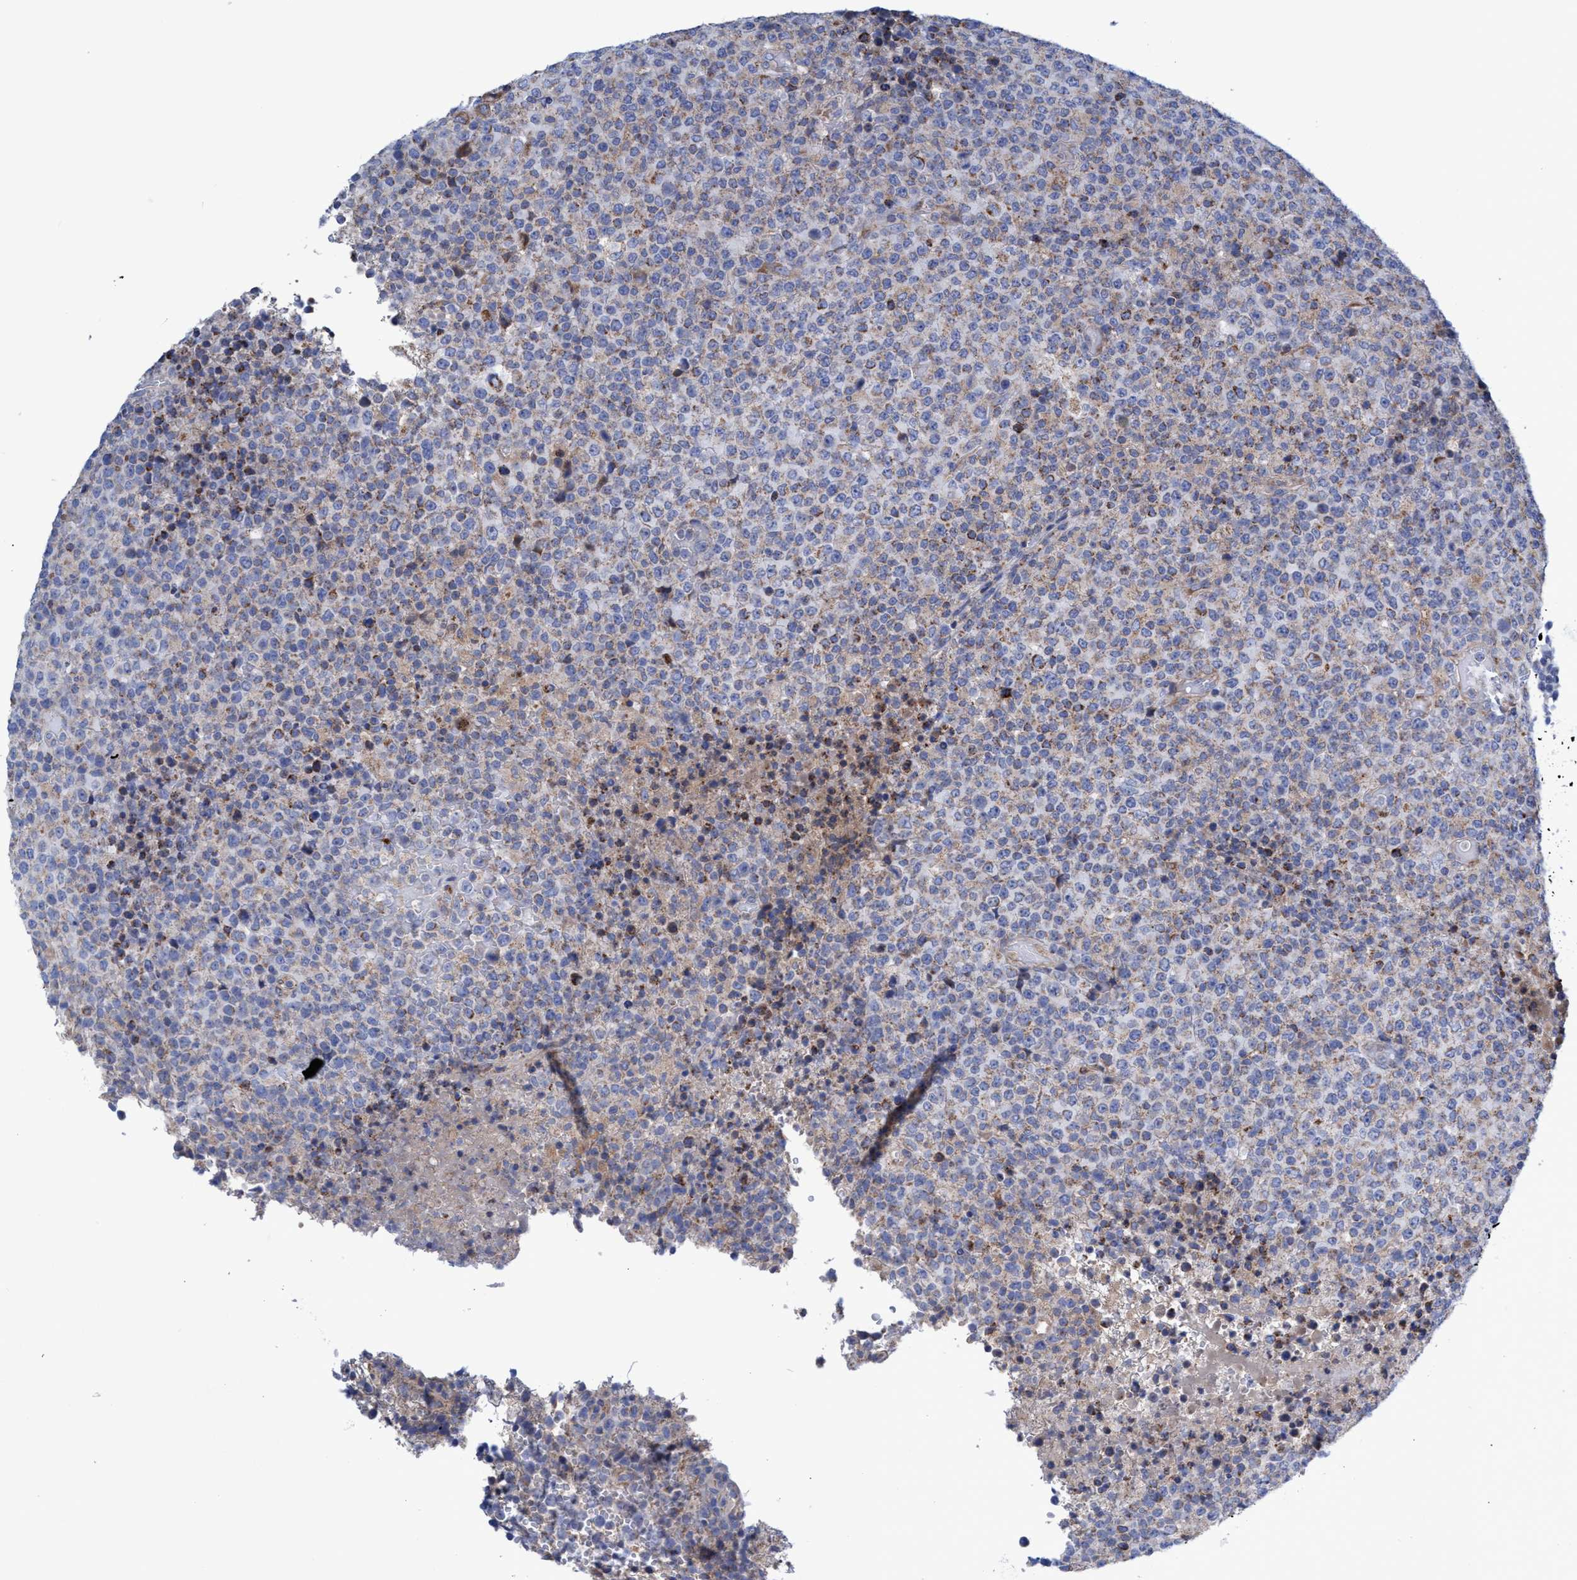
{"staining": {"intensity": "weak", "quantity": "25%-75%", "location": "cytoplasmic/membranous"}, "tissue": "lymphoma", "cell_type": "Tumor cells", "image_type": "cancer", "snomed": [{"axis": "morphology", "description": "Malignant lymphoma, non-Hodgkin's type, High grade"}, {"axis": "topography", "description": "Lymph node"}], "caption": "Approximately 25%-75% of tumor cells in lymphoma reveal weak cytoplasmic/membranous protein staining as visualized by brown immunohistochemical staining.", "gene": "ZNF750", "patient": {"sex": "male", "age": 13}}